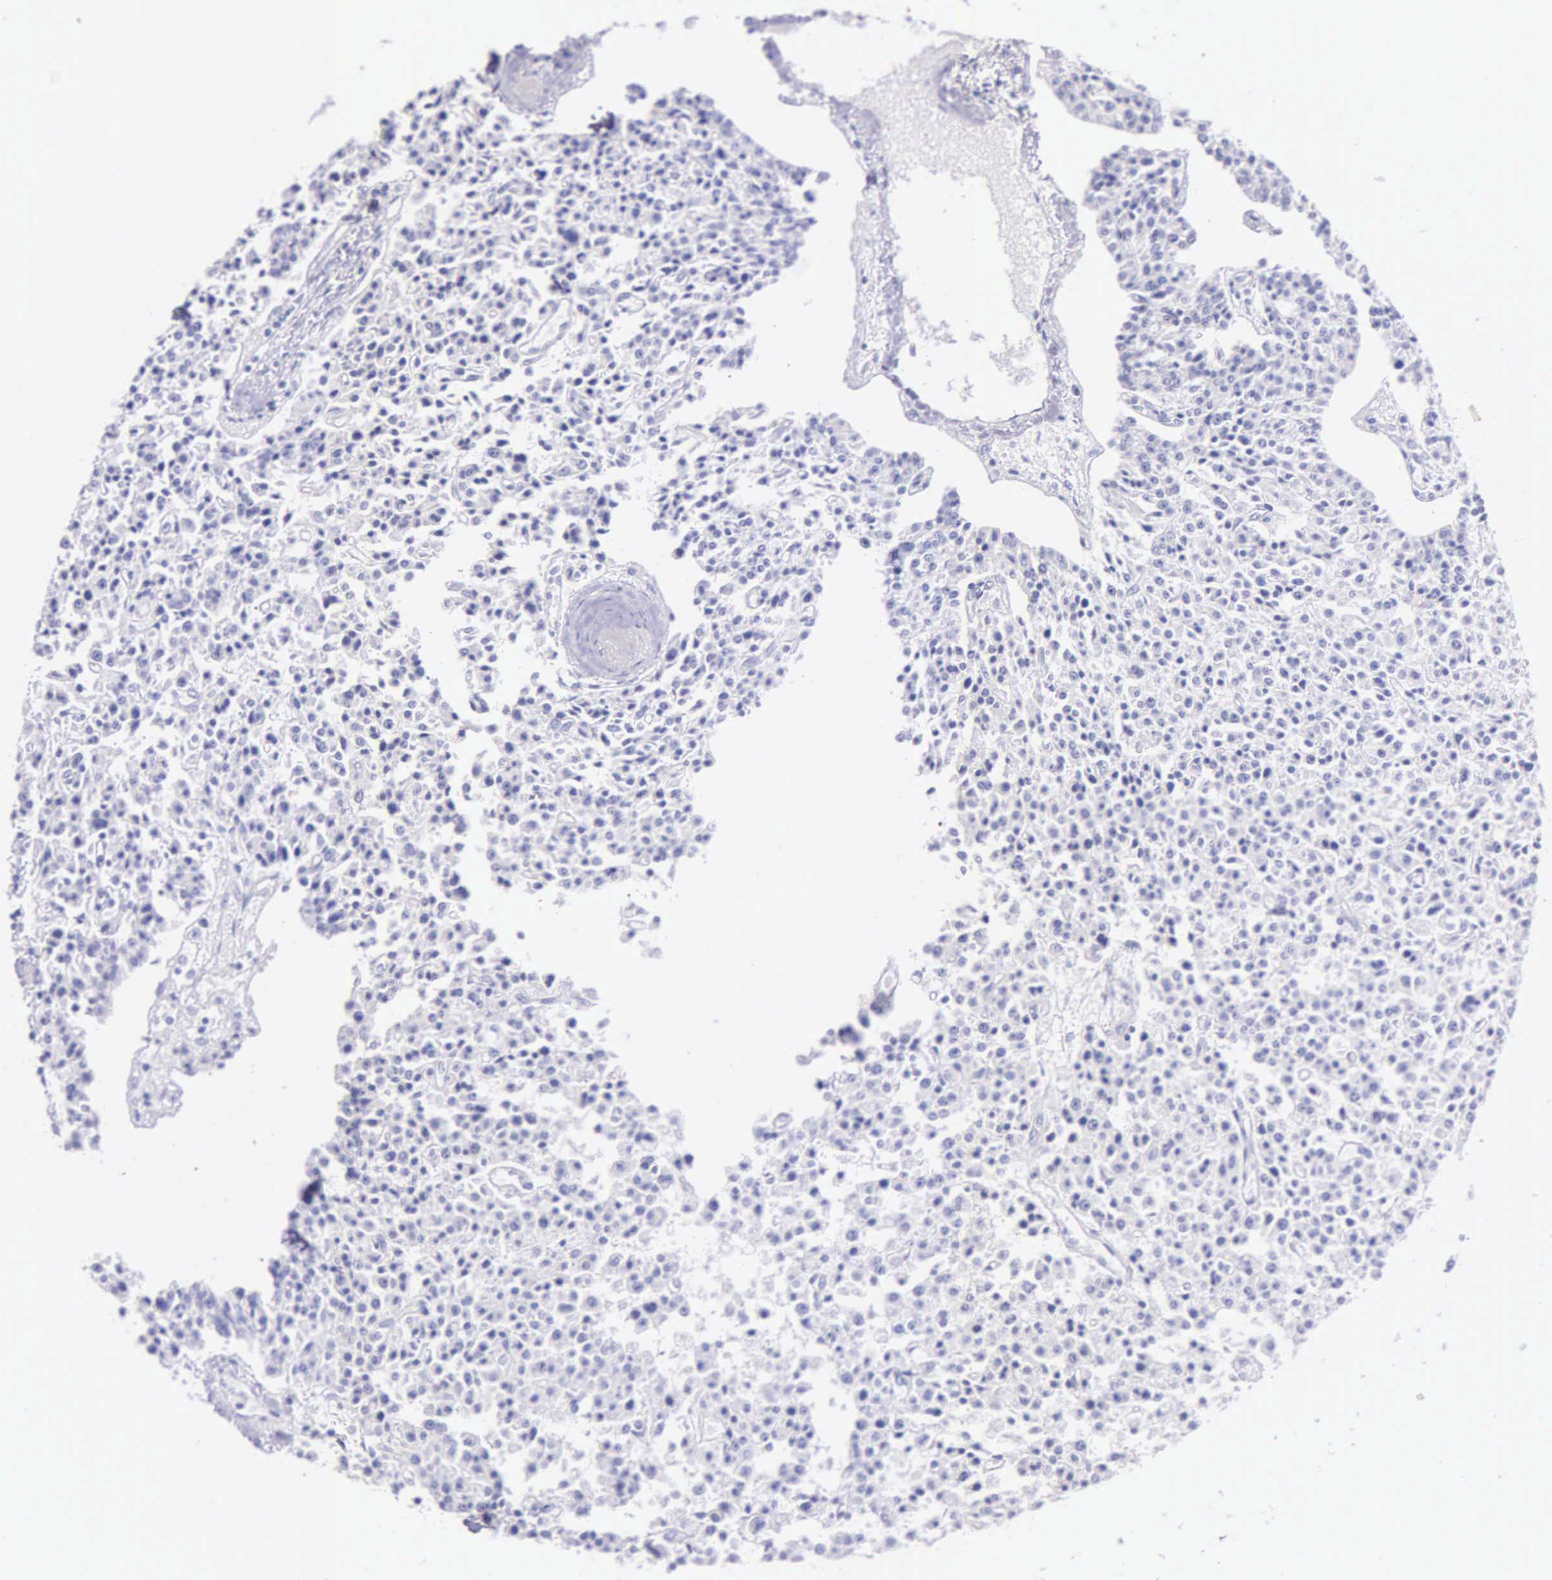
{"staining": {"intensity": "negative", "quantity": "none", "location": "none"}, "tissue": "carcinoid", "cell_type": "Tumor cells", "image_type": "cancer", "snomed": [{"axis": "morphology", "description": "Carcinoid, malignant, NOS"}, {"axis": "topography", "description": "Stomach"}], "caption": "There is no significant staining in tumor cells of carcinoid.", "gene": "KLK3", "patient": {"sex": "female", "age": 76}}